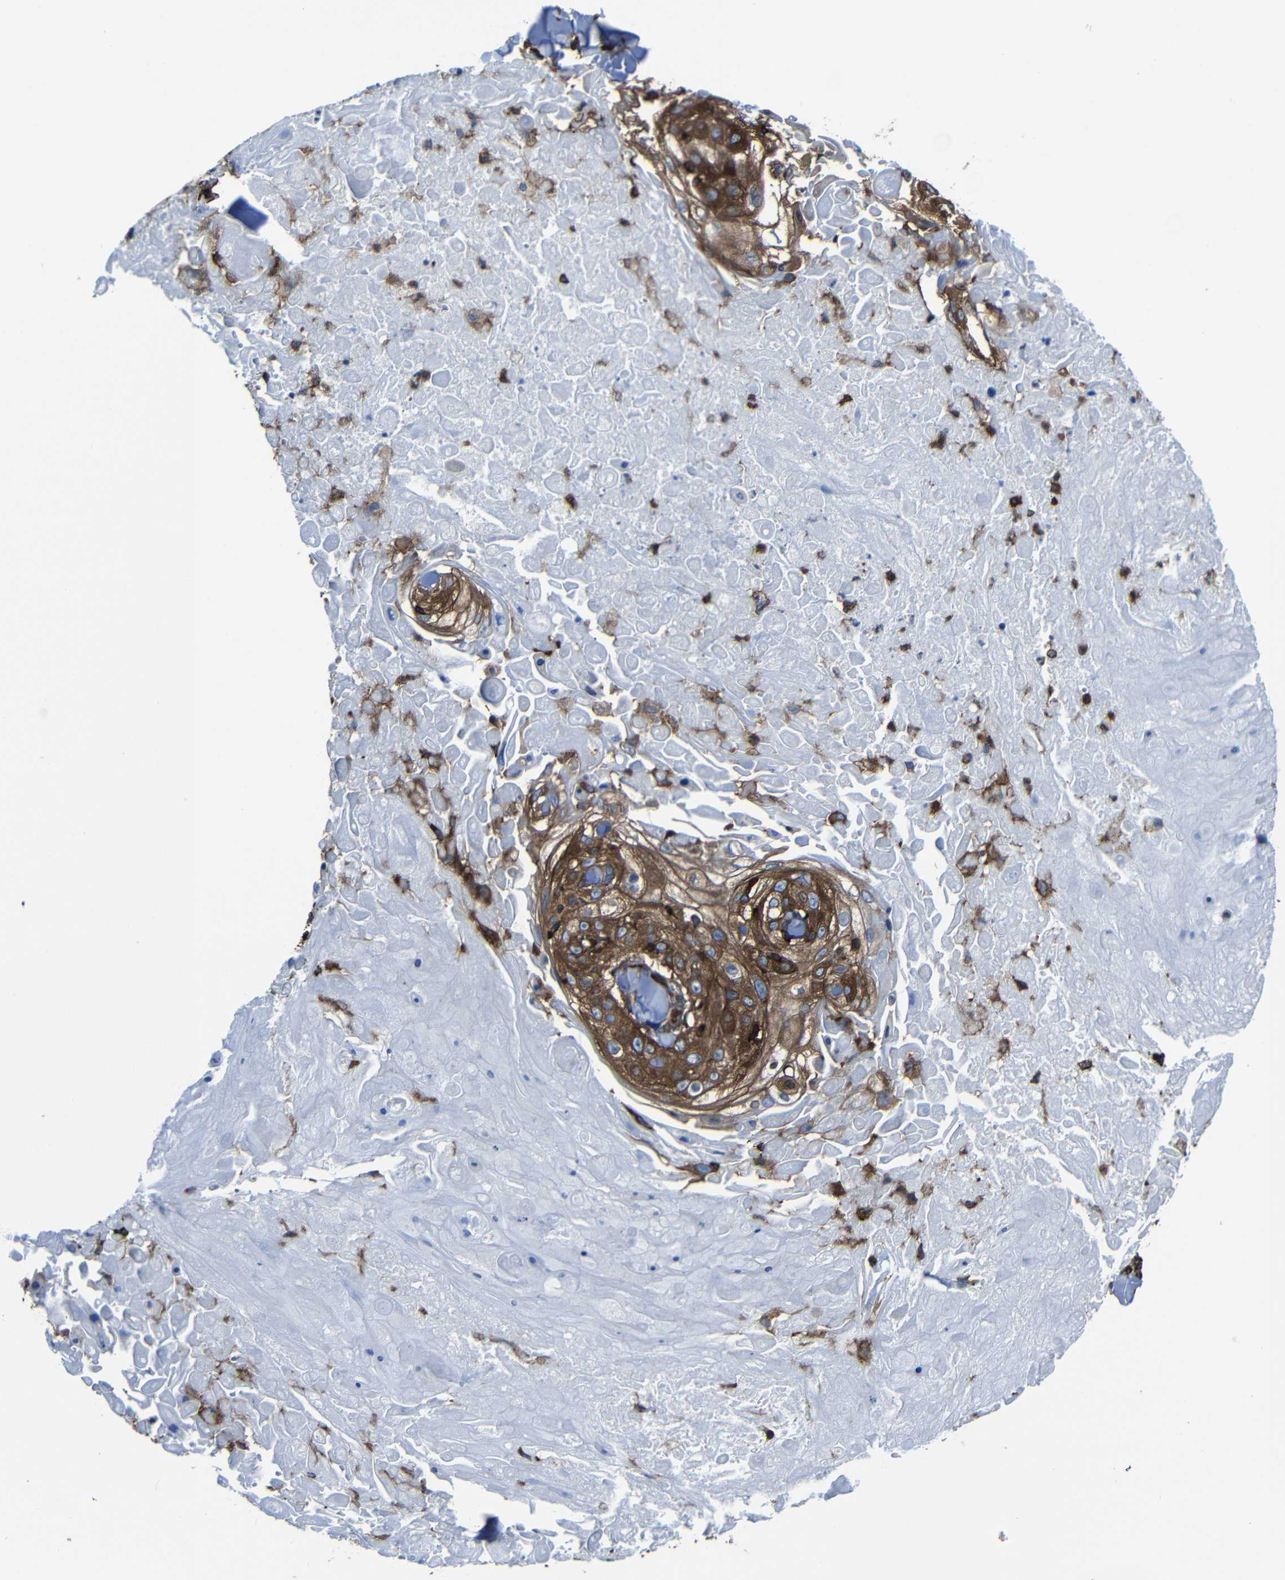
{"staining": {"intensity": "moderate", "quantity": ">75%", "location": "cytoplasmic/membranous"}, "tissue": "skin cancer", "cell_type": "Tumor cells", "image_type": "cancer", "snomed": [{"axis": "morphology", "description": "Squamous cell carcinoma, NOS"}, {"axis": "topography", "description": "Skin"}], "caption": "A medium amount of moderate cytoplasmic/membranous staining is appreciated in approximately >75% of tumor cells in skin cancer tissue.", "gene": "ARHGEF1", "patient": {"sex": "male", "age": 86}}